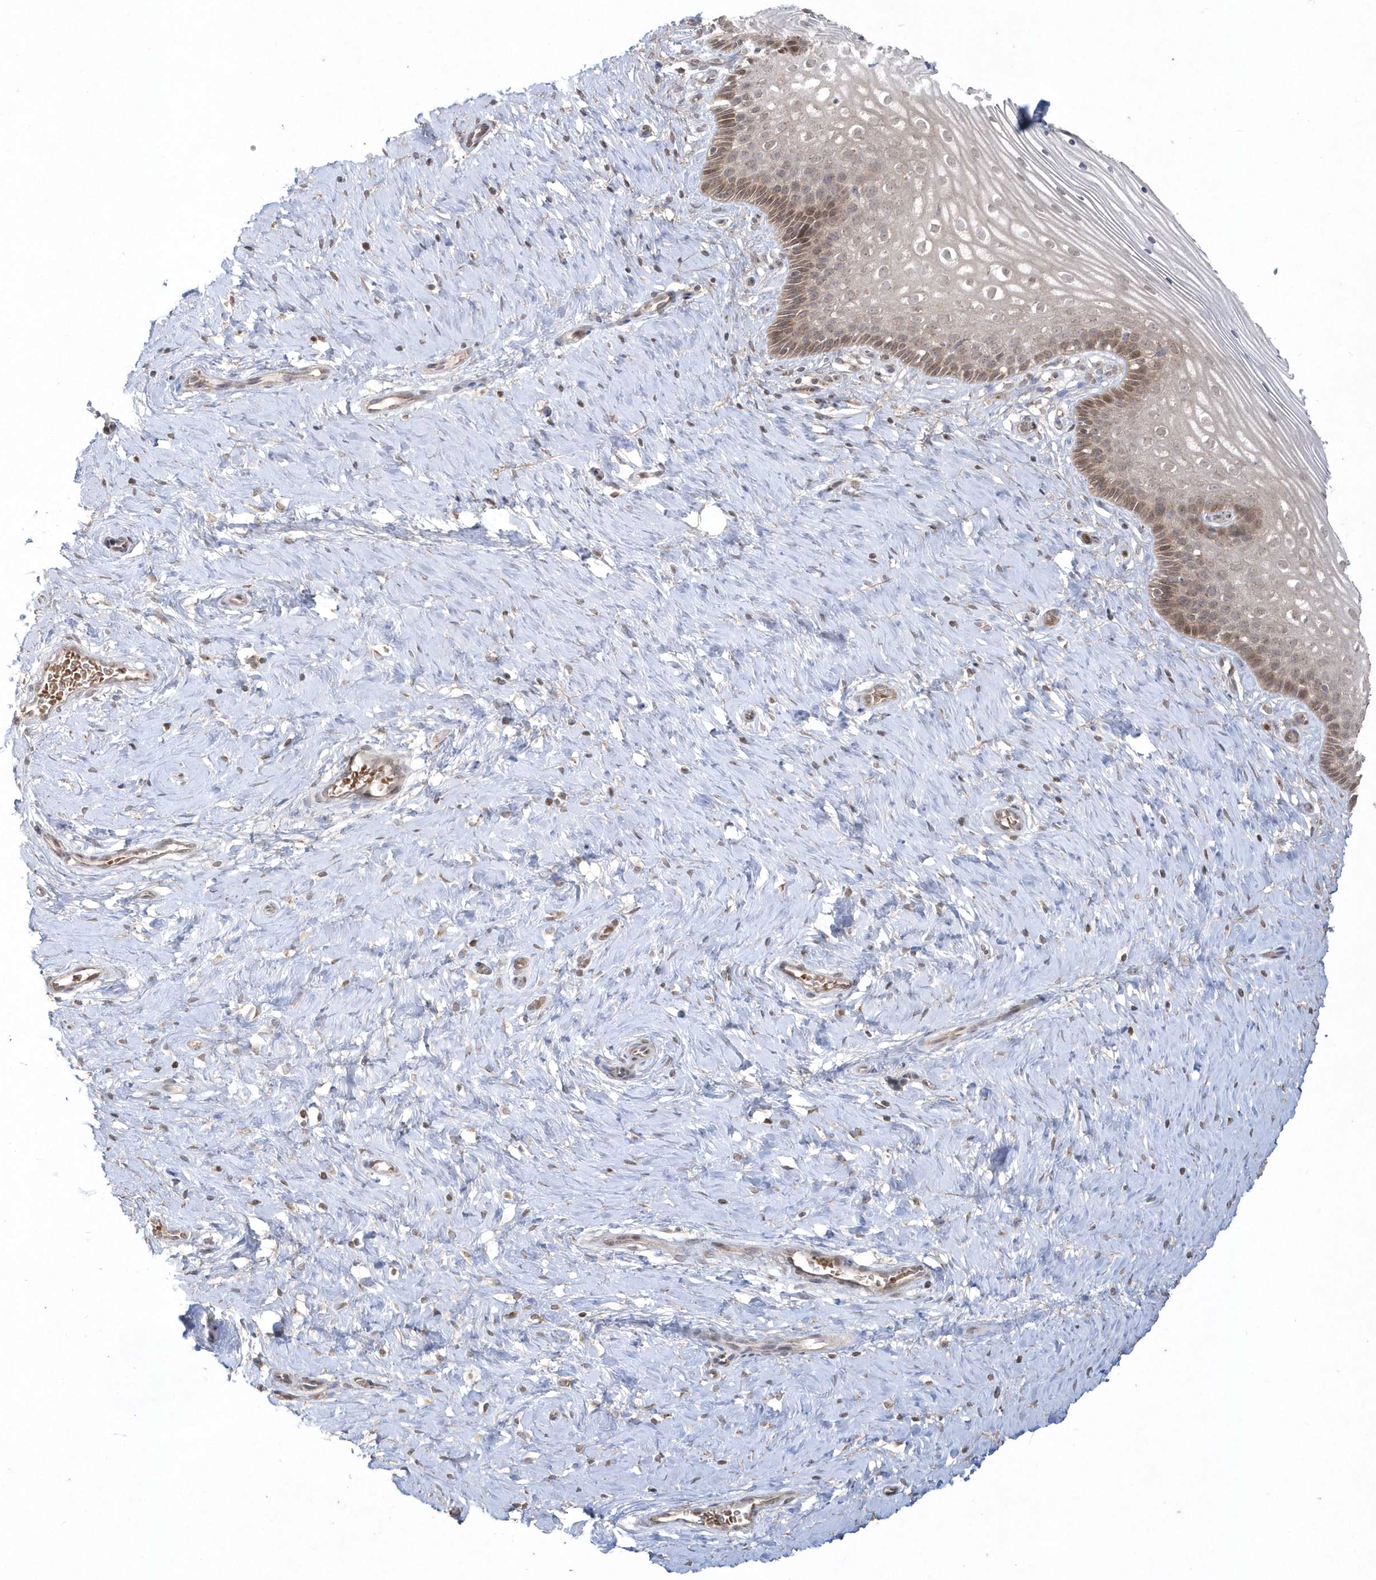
{"staining": {"intensity": "moderate", "quantity": "25%-75%", "location": "cytoplasmic/membranous"}, "tissue": "cervix", "cell_type": "Glandular cells", "image_type": "normal", "snomed": [{"axis": "morphology", "description": "Normal tissue, NOS"}, {"axis": "topography", "description": "Cervix"}], "caption": "Normal cervix was stained to show a protein in brown. There is medium levels of moderate cytoplasmic/membranous positivity in approximately 25%-75% of glandular cells. The staining is performed using DAB brown chromogen to label protein expression. The nuclei are counter-stained blue using hematoxylin.", "gene": "GEMIN6", "patient": {"sex": "female", "age": 33}}